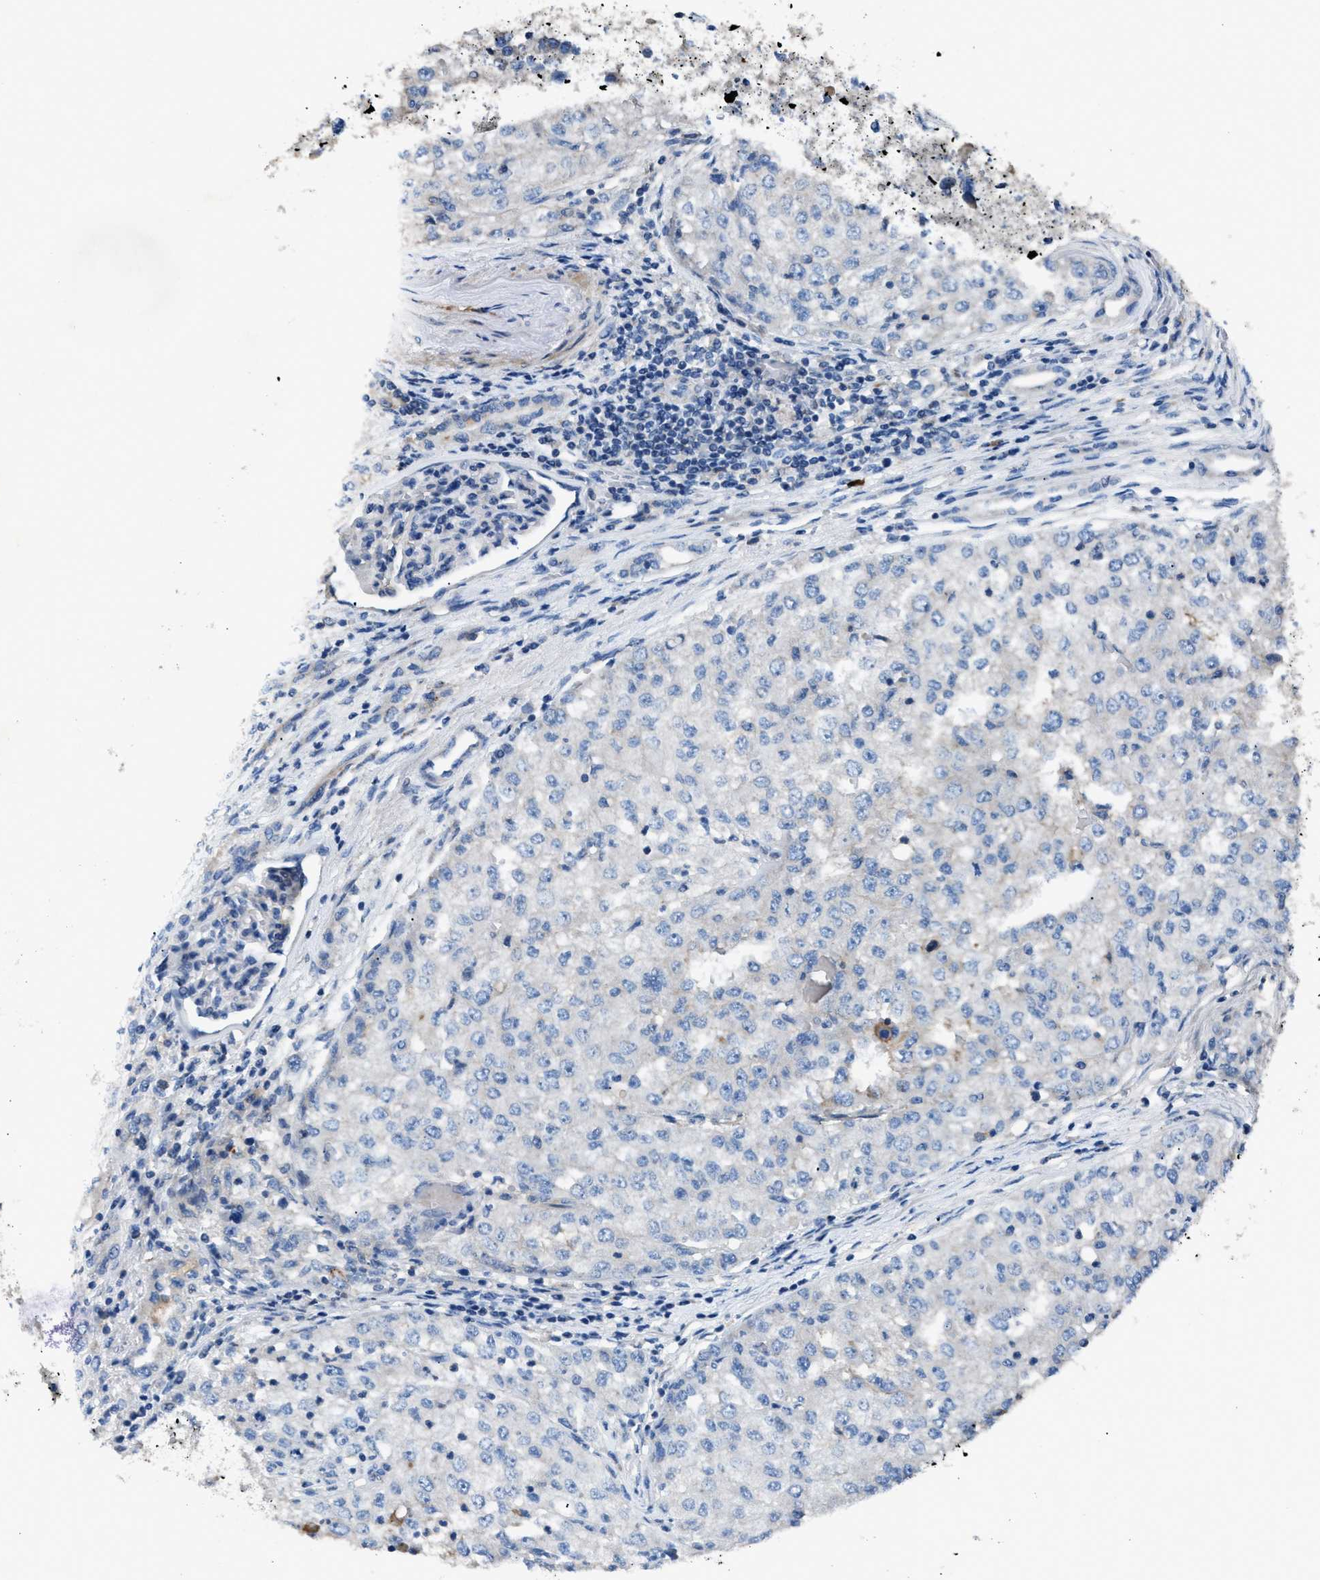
{"staining": {"intensity": "negative", "quantity": "none", "location": "none"}, "tissue": "renal cancer", "cell_type": "Tumor cells", "image_type": "cancer", "snomed": [{"axis": "morphology", "description": "Adenocarcinoma, NOS"}, {"axis": "topography", "description": "Kidney"}], "caption": "This is a micrograph of immunohistochemistry staining of renal adenocarcinoma, which shows no staining in tumor cells.", "gene": "SGCZ", "patient": {"sex": "female", "age": 54}}